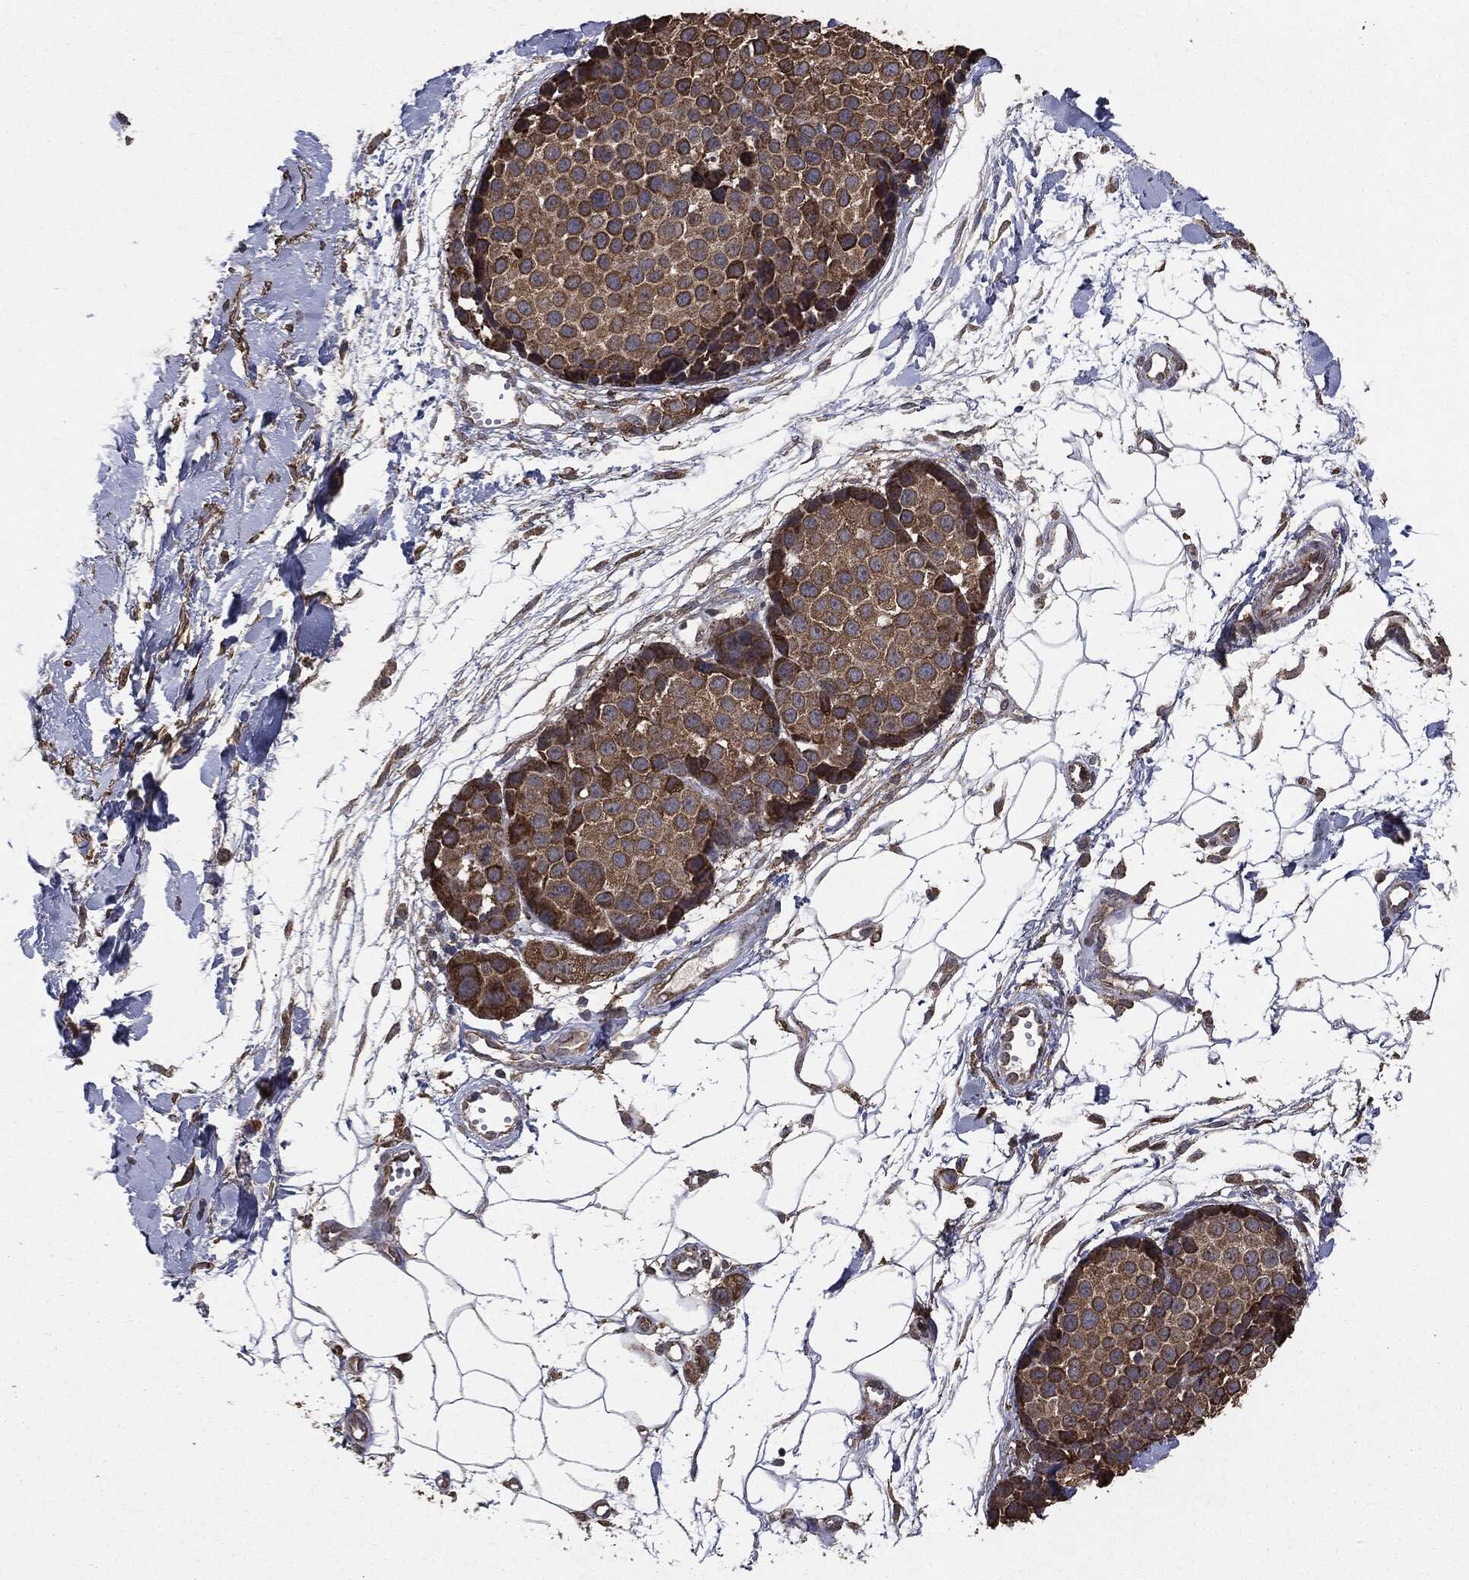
{"staining": {"intensity": "weak", "quantity": ">75%", "location": "cytoplasmic/membranous"}, "tissue": "melanoma", "cell_type": "Tumor cells", "image_type": "cancer", "snomed": [{"axis": "morphology", "description": "Malignant melanoma, NOS"}, {"axis": "topography", "description": "Skin"}], "caption": "Immunohistochemical staining of human melanoma demonstrates low levels of weak cytoplasmic/membranous positivity in about >75% of tumor cells.", "gene": "MTOR", "patient": {"sex": "female", "age": 86}}